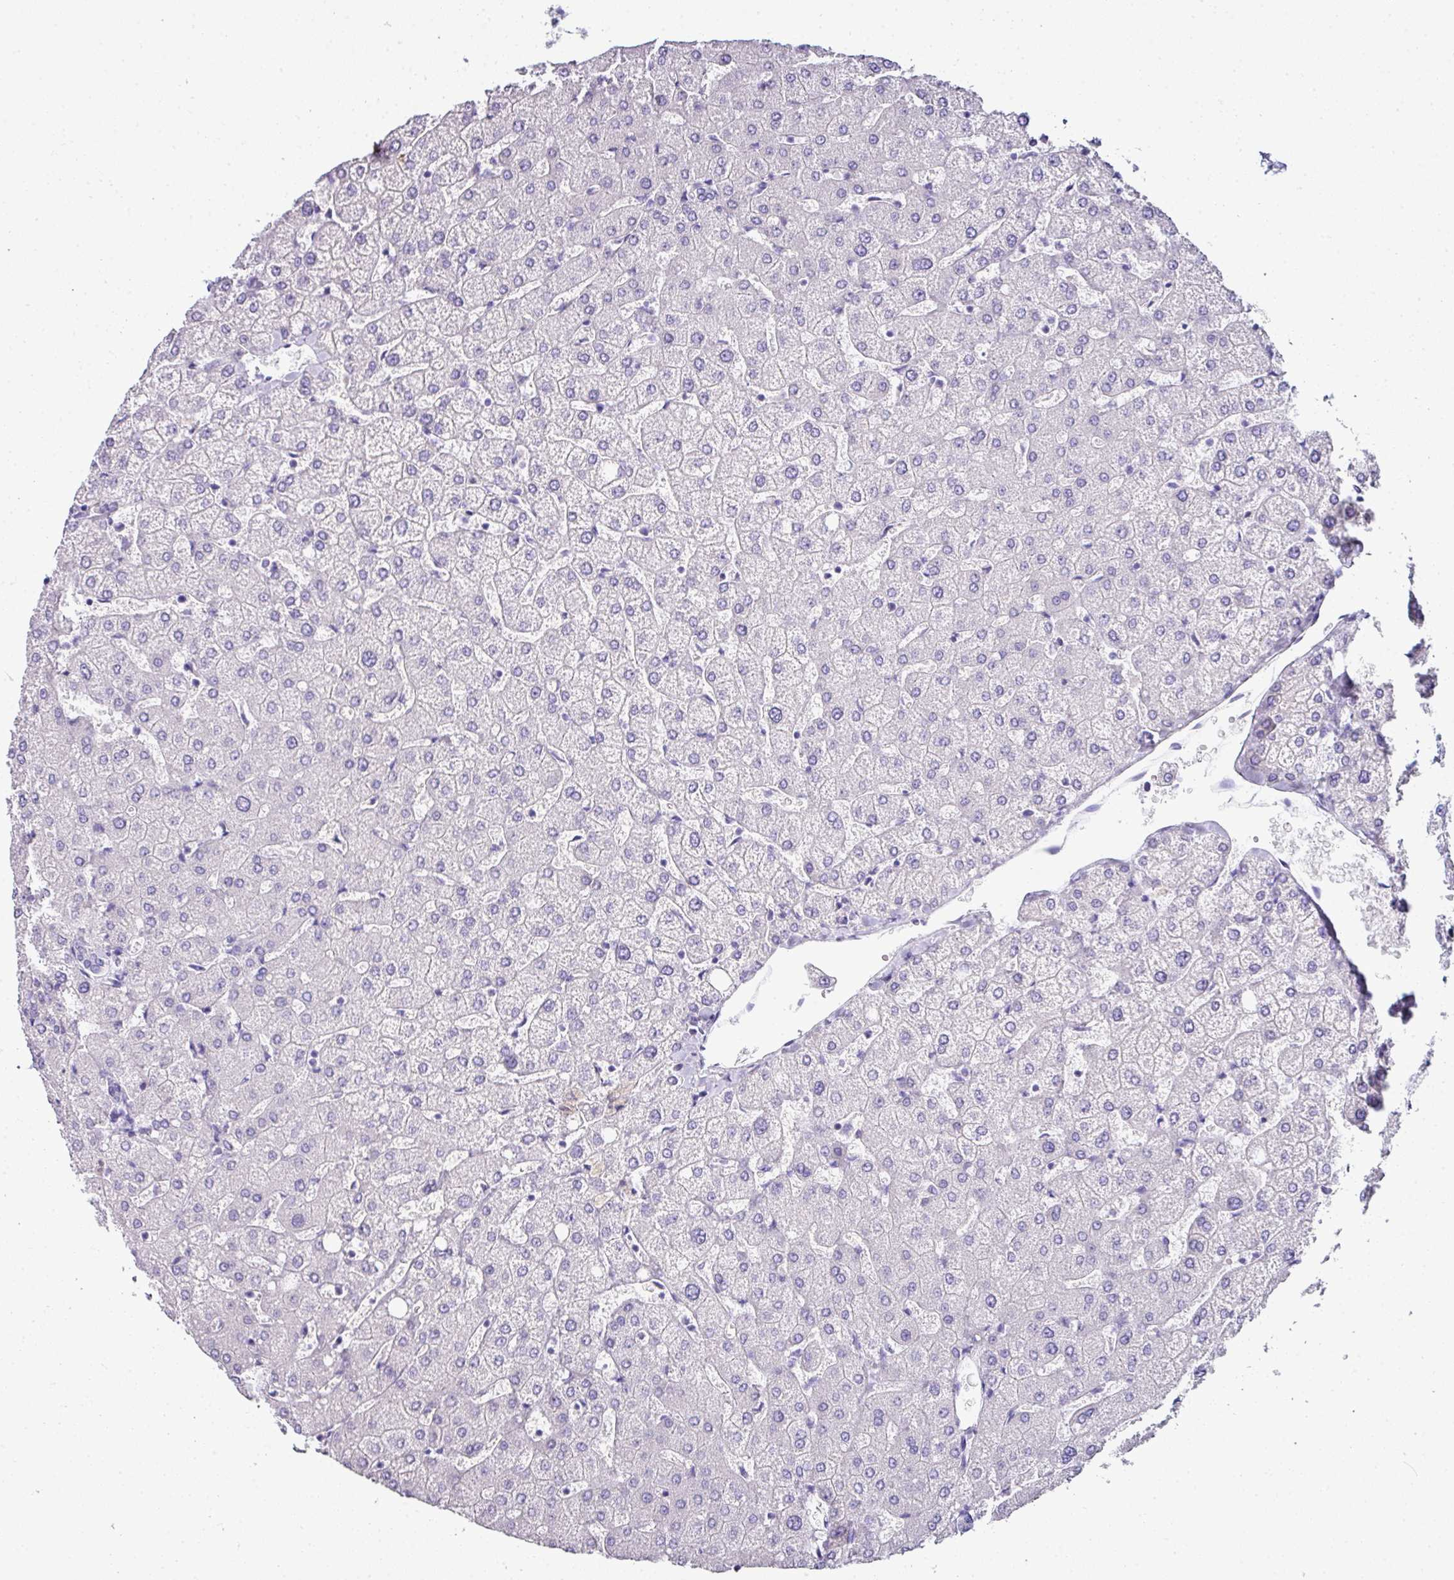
{"staining": {"intensity": "negative", "quantity": "none", "location": "none"}, "tissue": "liver", "cell_type": "Cholangiocytes", "image_type": "normal", "snomed": [{"axis": "morphology", "description": "Normal tissue, NOS"}, {"axis": "topography", "description": "Liver"}], "caption": "This is an IHC image of benign human liver. There is no expression in cholangiocytes.", "gene": "NAPSA", "patient": {"sex": "female", "age": 54}}